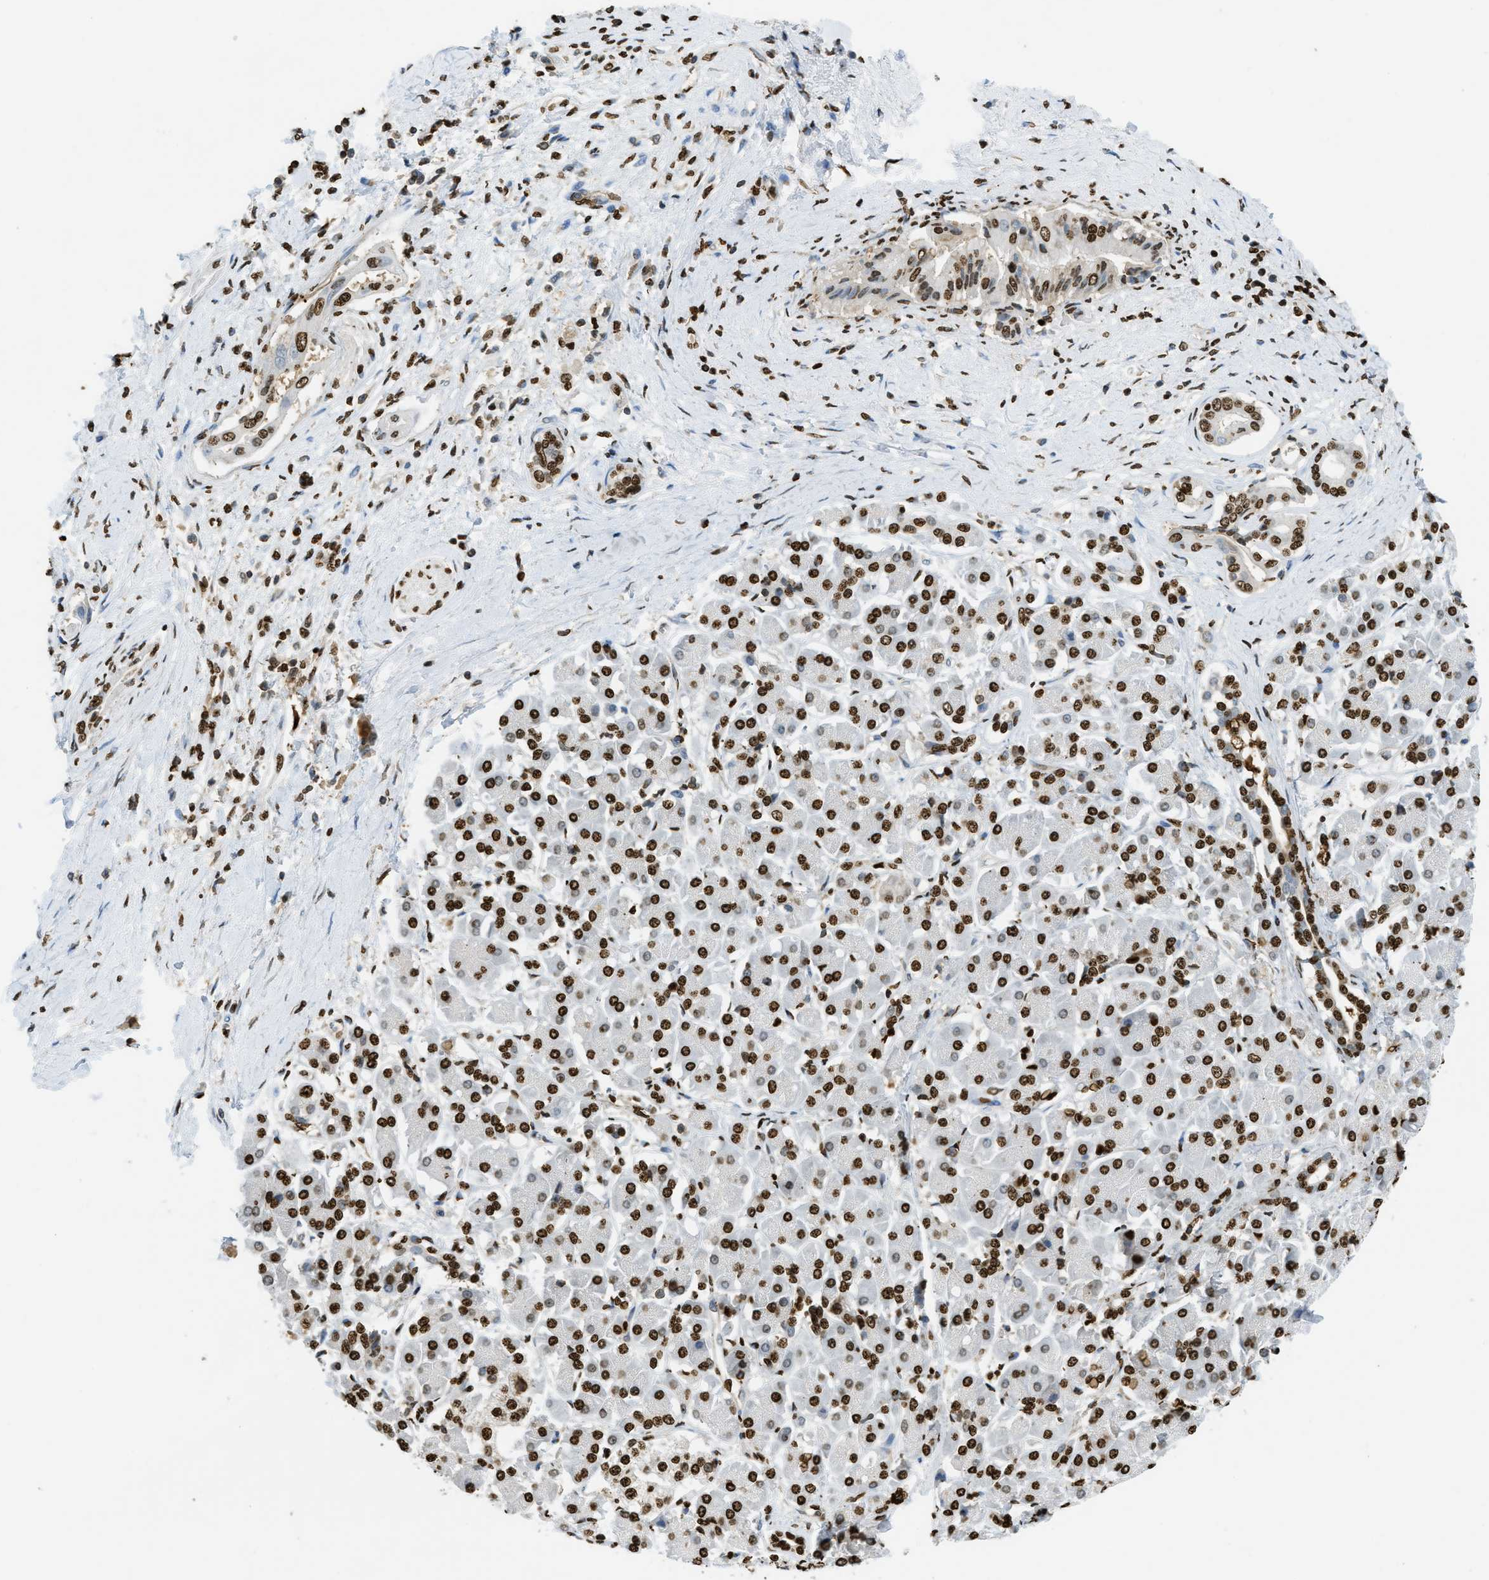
{"staining": {"intensity": "strong", "quantity": ">75%", "location": "nuclear"}, "tissue": "pancreatic cancer", "cell_type": "Tumor cells", "image_type": "cancer", "snomed": [{"axis": "morphology", "description": "Adenocarcinoma, NOS"}, {"axis": "topography", "description": "Pancreas"}], "caption": "Strong nuclear staining is seen in about >75% of tumor cells in adenocarcinoma (pancreatic). (Stains: DAB (3,3'-diaminobenzidine) in brown, nuclei in blue, Microscopy: brightfield microscopy at high magnification).", "gene": "NR5A2", "patient": {"sex": "male", "age": 55}}